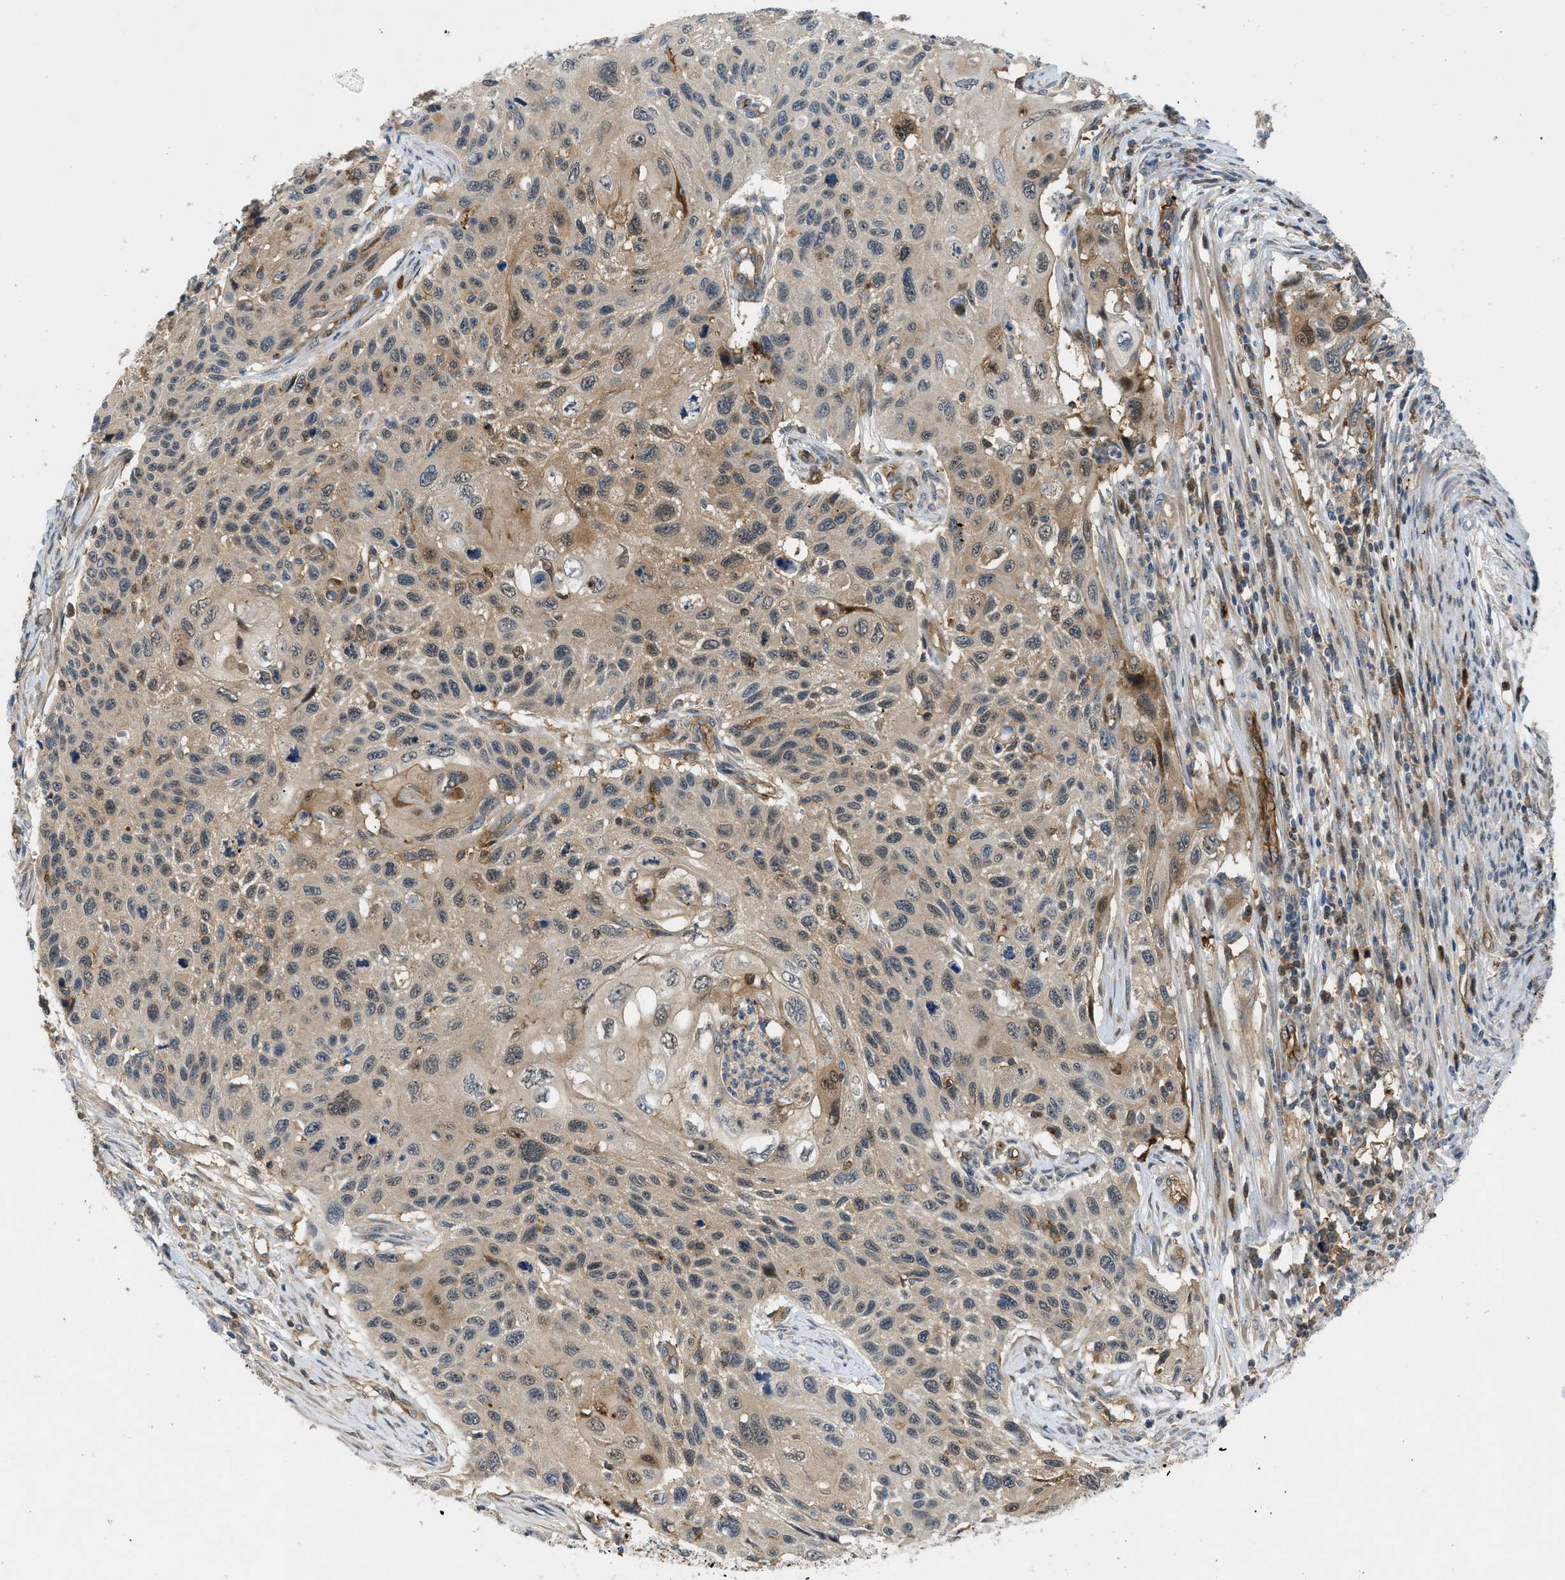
{"staining": {"intensity": "moderate", "quantity": "25%-75%", "location": "cytoplasmic/membranous,nuclear"}, "tissue": "cervical cancer", "cell_type": "Tumor cells", "image_type": "cancer", "snomed": [{"axis": "morphology", "description": "Squamous cell carcinoma, NOS"}, {"axis": "topography", "description": "Cervix"}], "caption": "Immunohistochemical staining of cervical cancer (squamous cell carcinoma) displays moderate cytoplasmic/membranous and nuclear protein expression in about 25%-75% of tumor cells. The staining was performed using DAB to visualize the protein expression in brown, while the nuclei were stained in blue with hematoxylin (Magnification: 20x).", "gene": "TRAK2", "patient": {"sex": "female", "age": 70}}